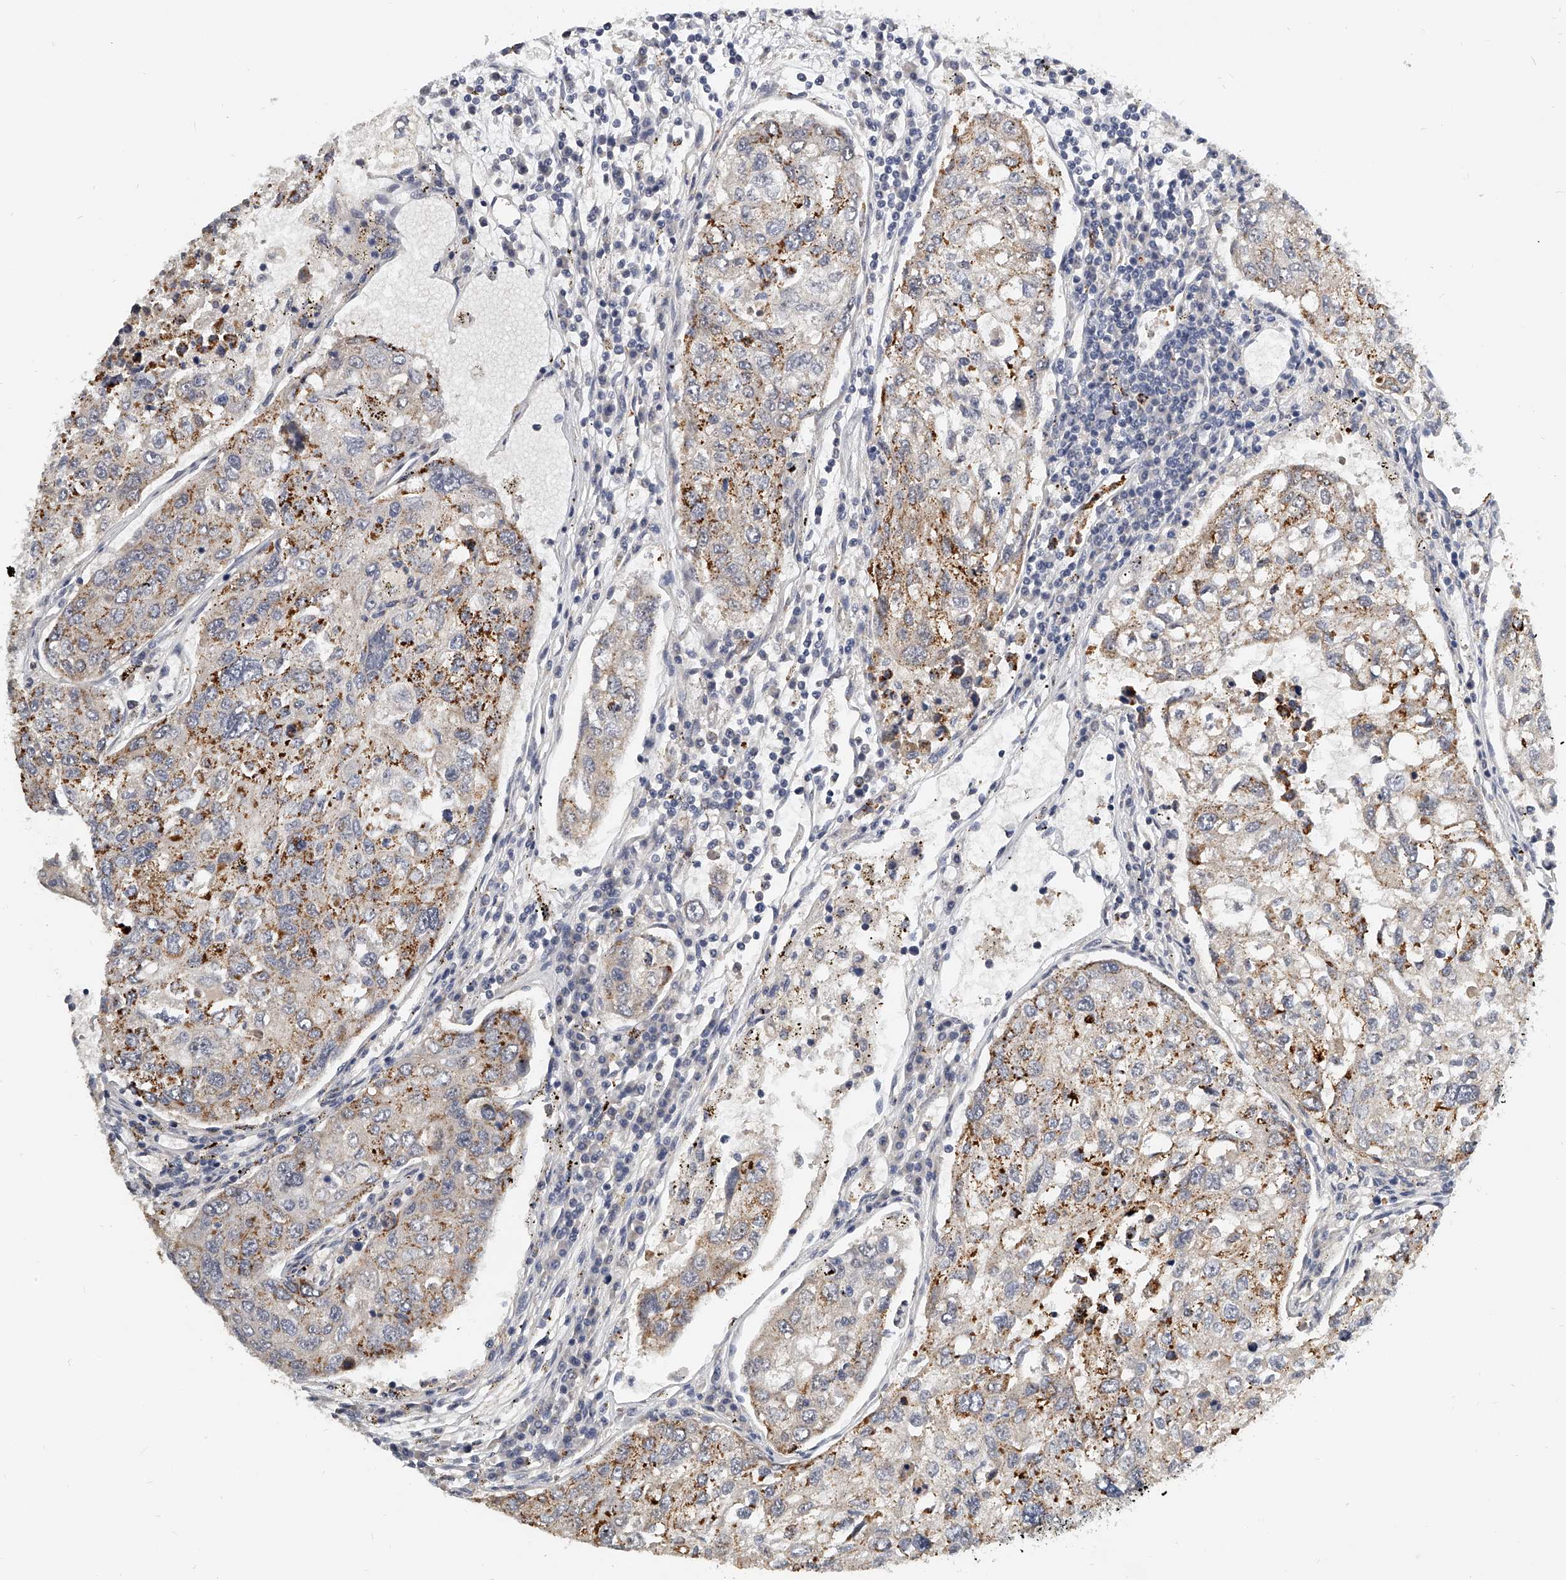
{"staining": {"intensity": "moderate", "quantity": "25%-75%", "location": "cytoplasmic/membranous"}, "tissue": "urothelial cancer", "cell_type": "Tumor cells", "image_type": "cancer", "snomed": [{"axis": "morphology", "description": "Urothelial carcinoma, High grade"}, {"axis": "topography", "description": "Lymph node"}, {"axis": "topography", "description": "Urinary bladder"}], "caption": "High-grade urothelial carcinoma stained for a protein displays moderate cytoplasmic/membranous positivity in tumor cells.", "gene": "KLHL7", "patient": {"sex": "male", "age": 51}}